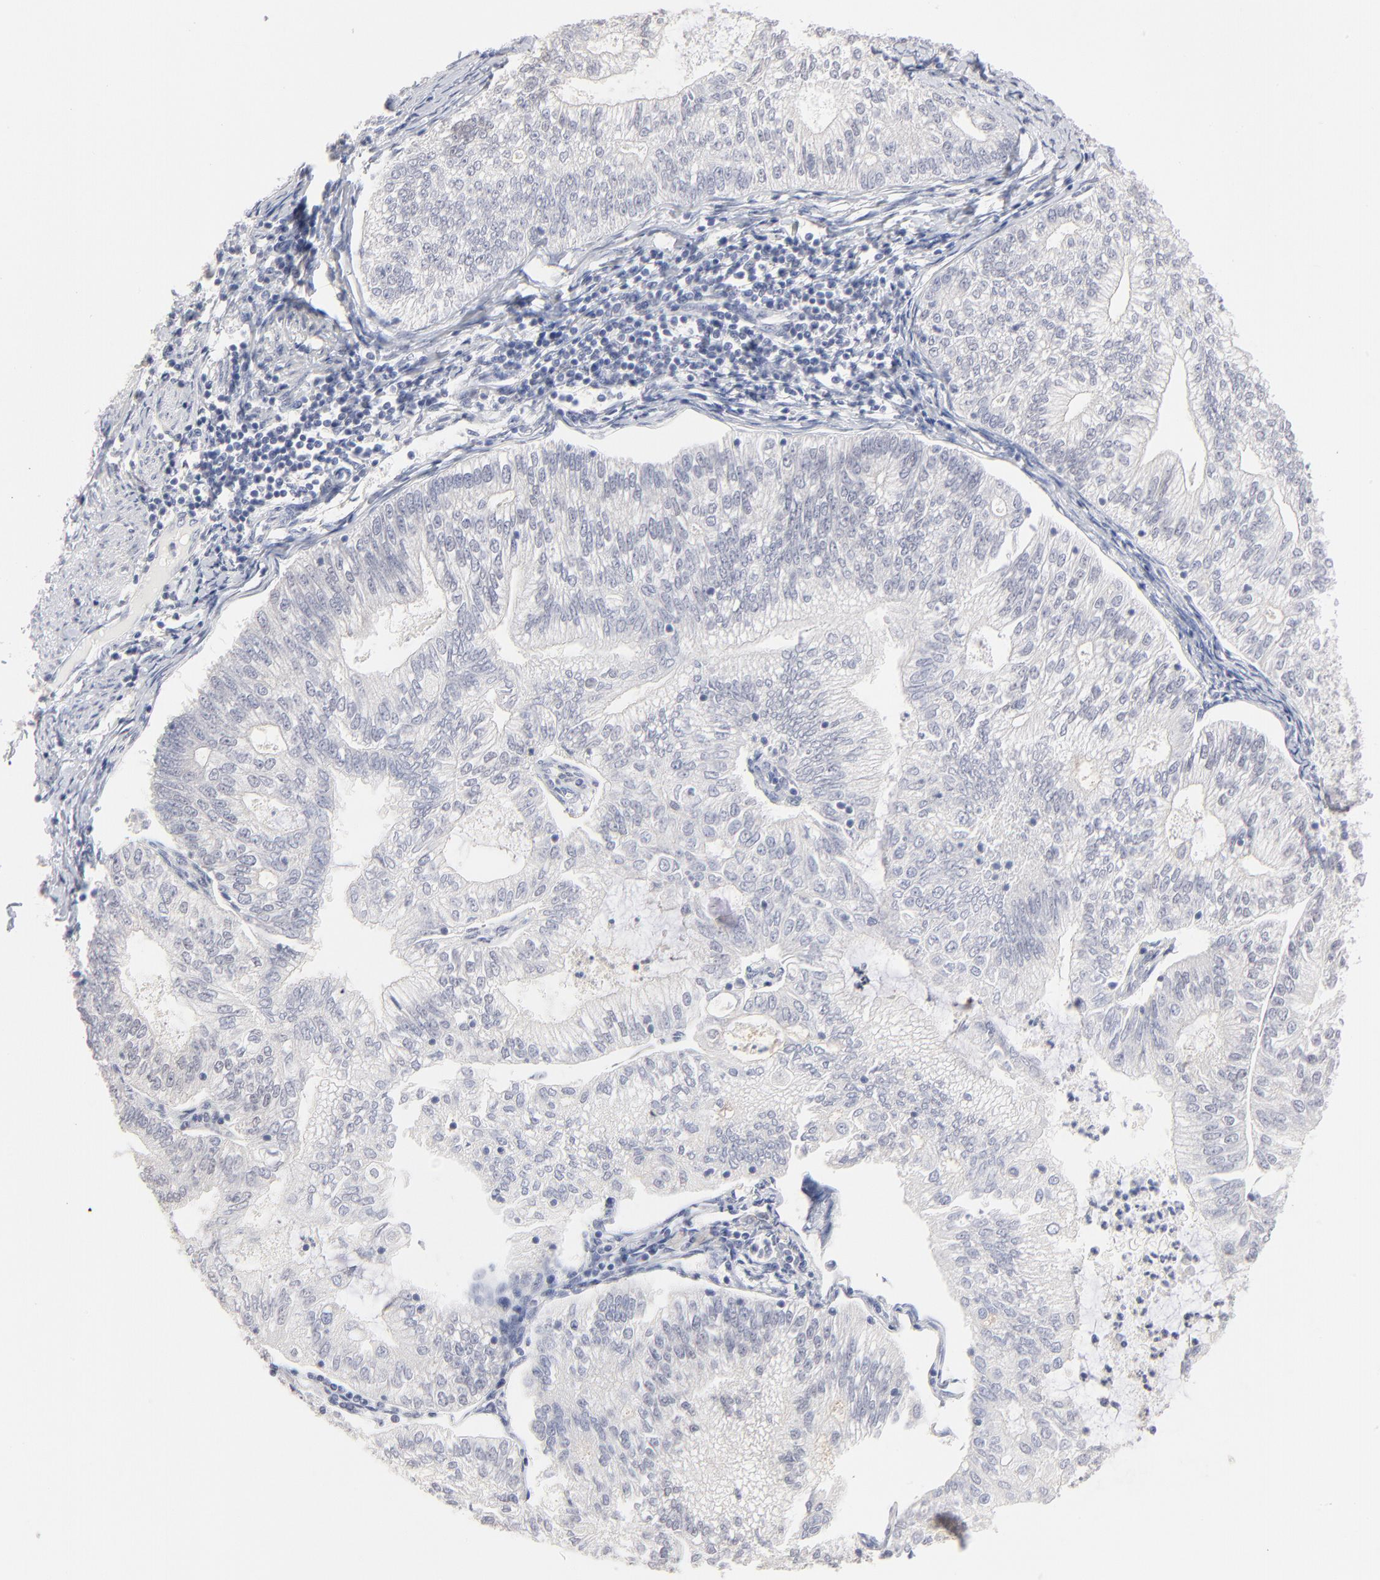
{"staining": {"intensity": "negative", "quantity": "none", "location": "none"}, "tissue": "endometrial cancer", "cell_type": "Tumor cells", "image_type": "cancer", "snomed": [{"axis": "morphology", "description": "Adenocarcinoma, NOS"}, {"axis": "topography", "description": "Endometrium"}], "caption": "Endometrial cancer (adenocarcinoma) was stained to show a protein in brown. There is no significant positivity in tumor cells. (DAB immunohistochemistry (IHC), high magnification).", "gene": "RBM3", "patient": {"sex": "female", "age": 69}}